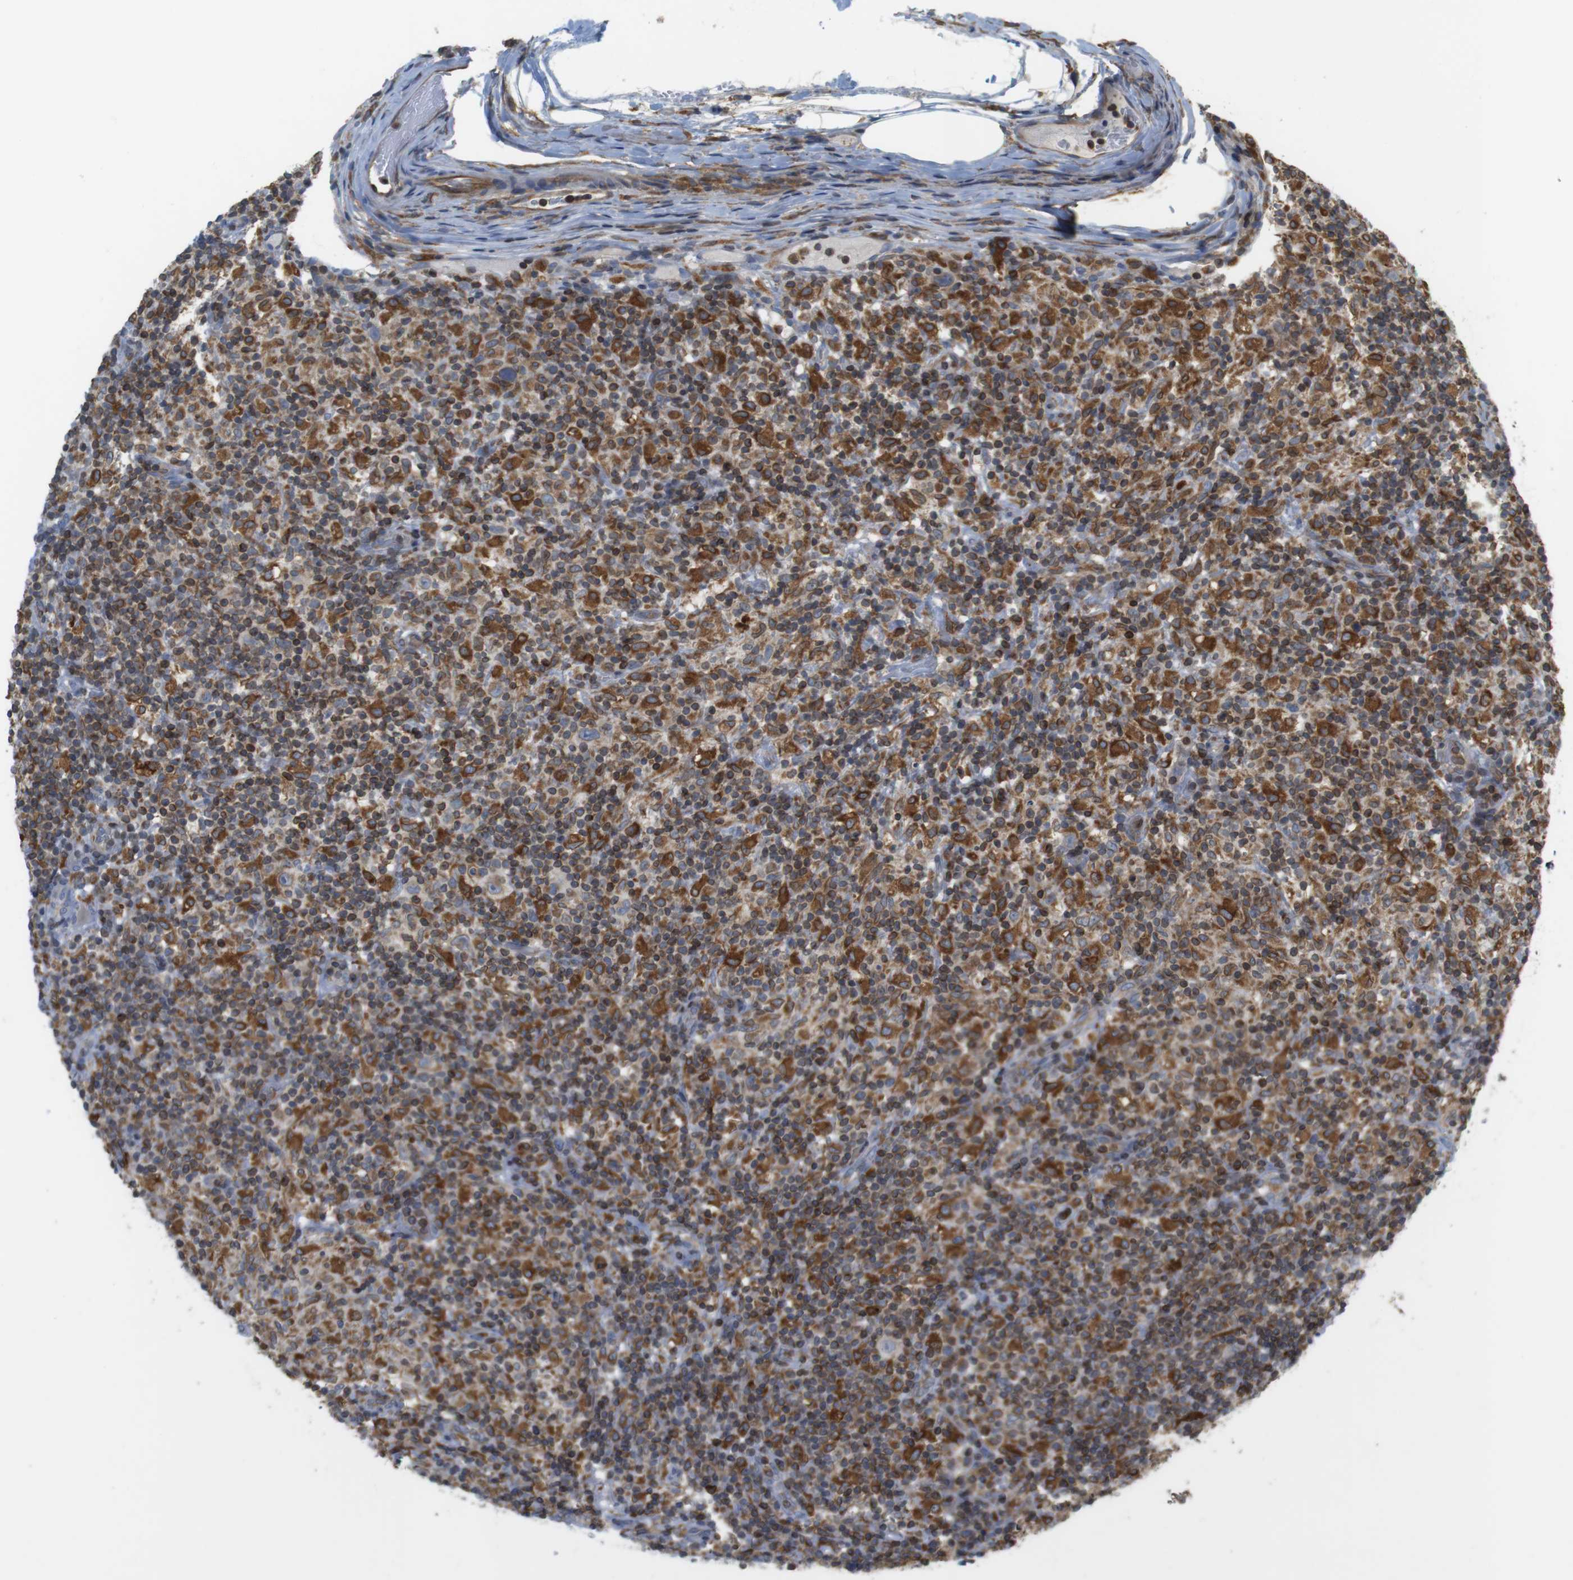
{"staining": {"intensity": "weak", "quantity": "25%-75%", "location": "cytoplasmic/membranous"}, "tissue": "lymphoma", "cell_type": "Tumor cells", "image_type": "cancer", "snomed": [{"axis": "morphology", "description": "Hodgkin's disease, NOS"}, {"axis": "topography", "description": "Lymph node"}], "caption": "The immunohistochemical stain shows weak cytoplasmic/membranous staining in tumor cells of lymphoma tissue. The protein of interest is shown in brown color, while the nuclei are stained blue.", "gene": "ARL6IP5", "patient": {"sex": "male", "age": 70}}